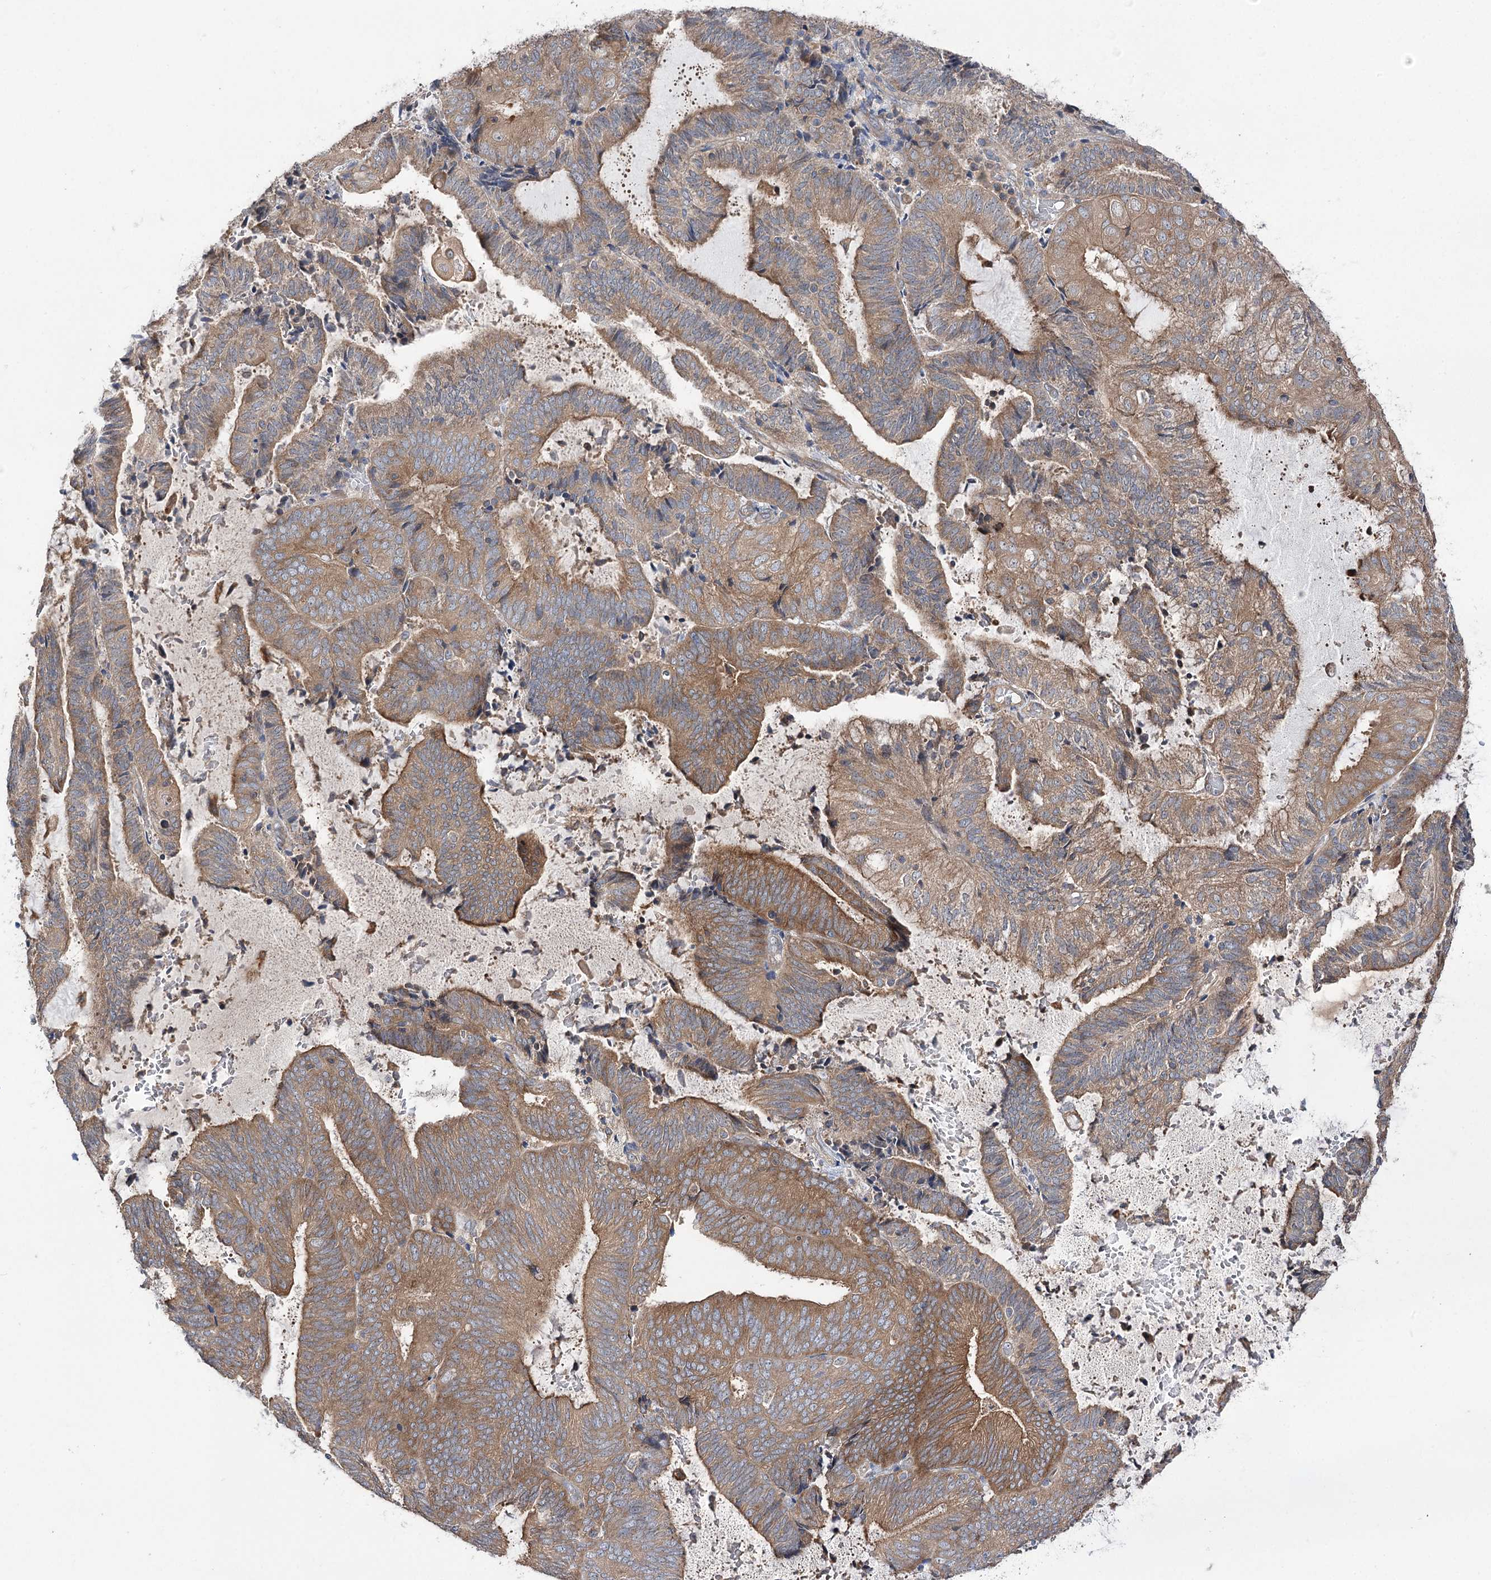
{"staining": {"intensity": "moderate", "quantity": ">75%", "location": "cytoplasmic/membranous"}, "tissue": "endometrial cancer", "cell_type": "Tumor cells", "image_type": "cancer", "snomed": [{"axis": "morphology", "description": "Adenocarcinoma, NOS"}, {"axis": "topography", "description": "Endometrium"}], "caption": "An image of endometrial cancer (adenocarcinoma) stained for a protein reveals moderate cytoplasmic/membranous brown staining in tumor cells. Using DAB (brown) and hematoxylin (blue) stains, captured at high magnification using brightfield microscopy.", "gene": "VPS37B", "patient": {"sex": "female", "age": 81}}